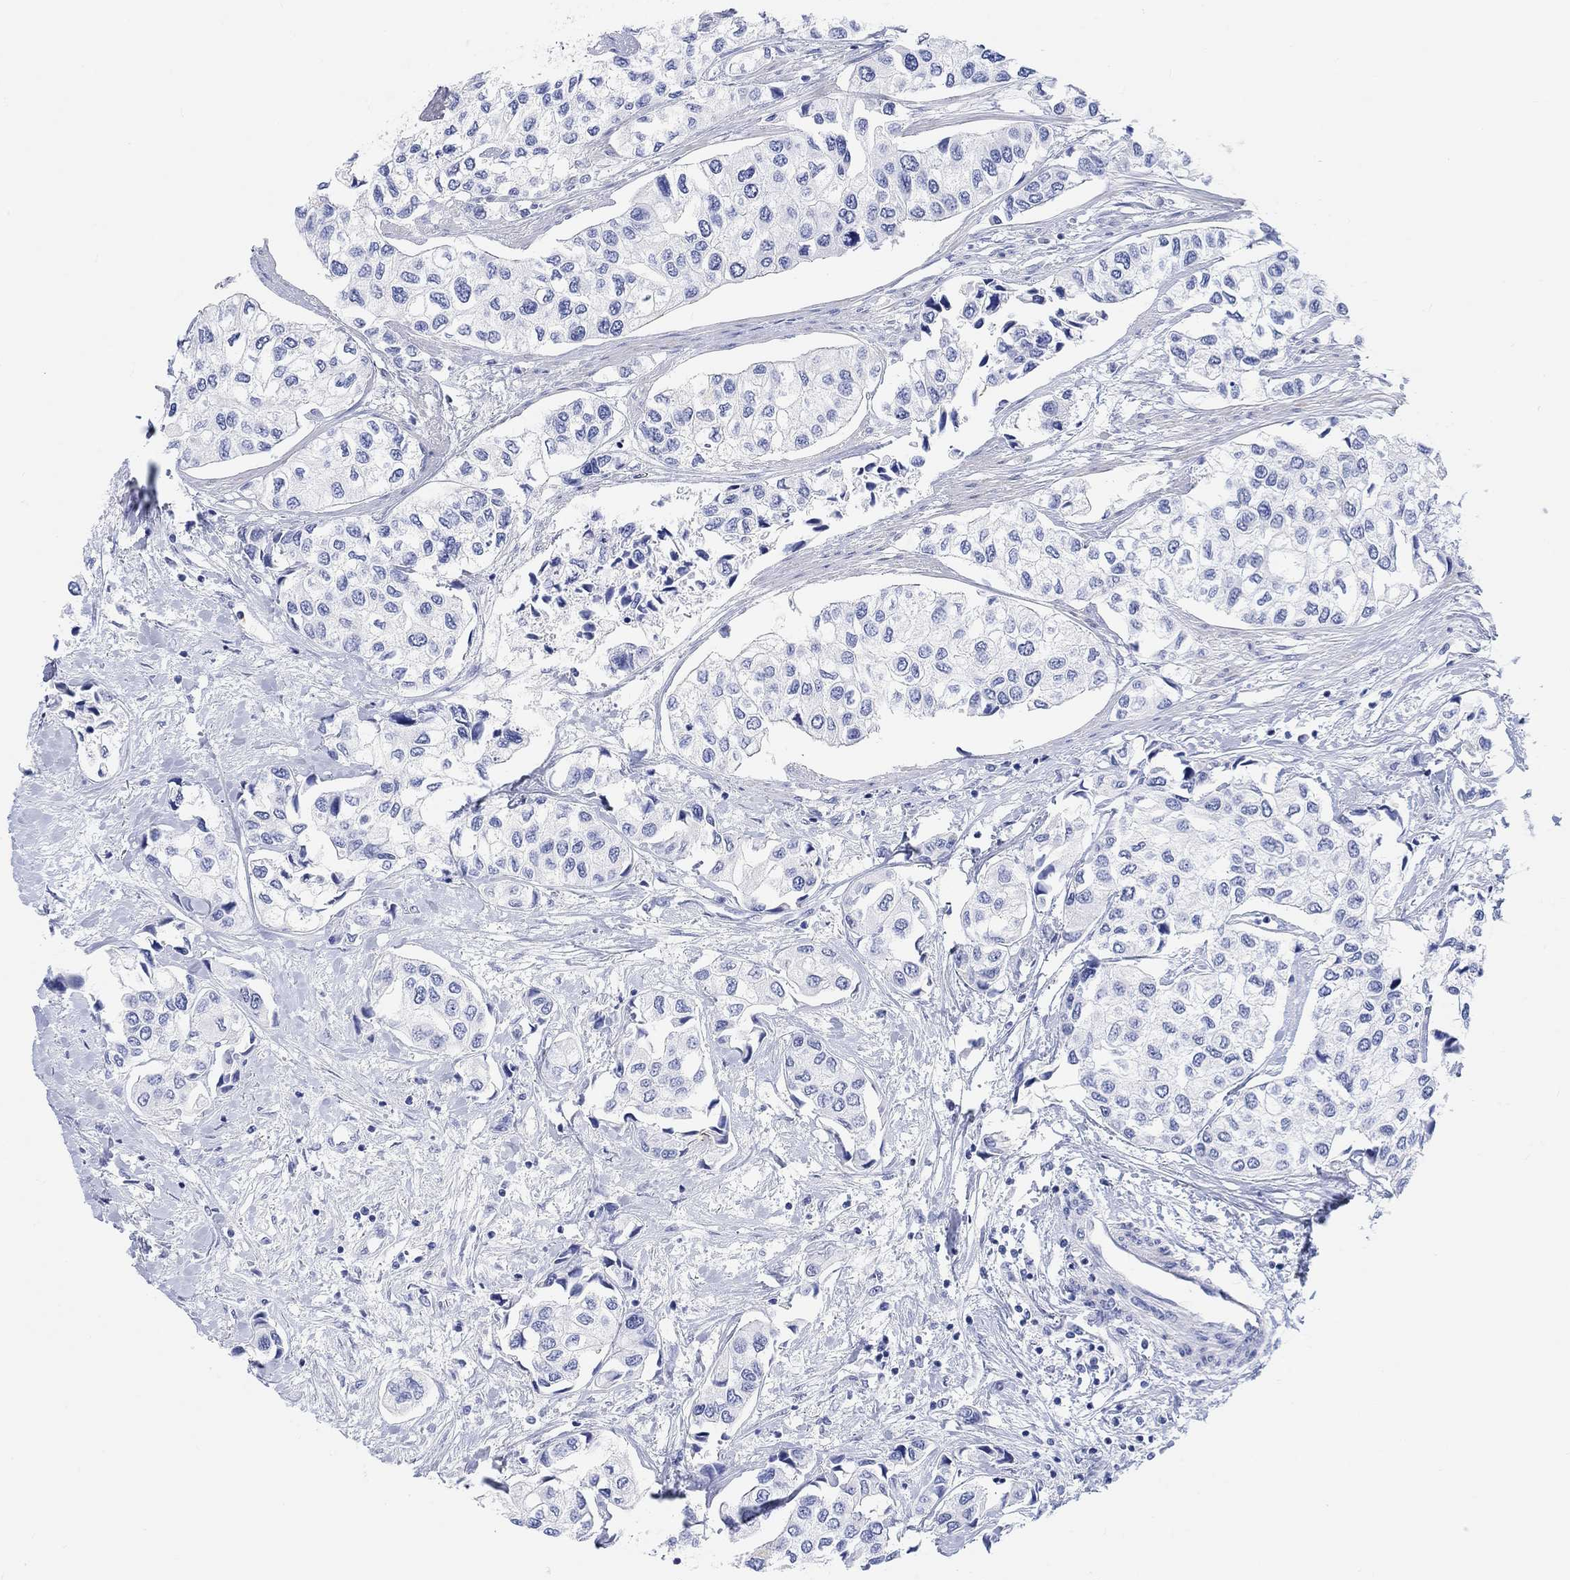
{"staining": {"intensity": "negative", "quantity": "none", "location": "none"}, "tissue": "urothelial cancer", "cell_type": "Tumor cells", "image_type": "cancer", "snomed": [{"axis": "morphology", "description": "Urothelial carcinoma, High grade"}, {"axis": "topography", "description": "Urinary bladder"}], "caption": "Urothelial cancer was stained to show a protein in brown. There is no significant positivity in tumor cells.", "gene": "XIRP2", "patient": {"sex": "male", "age": 73}}